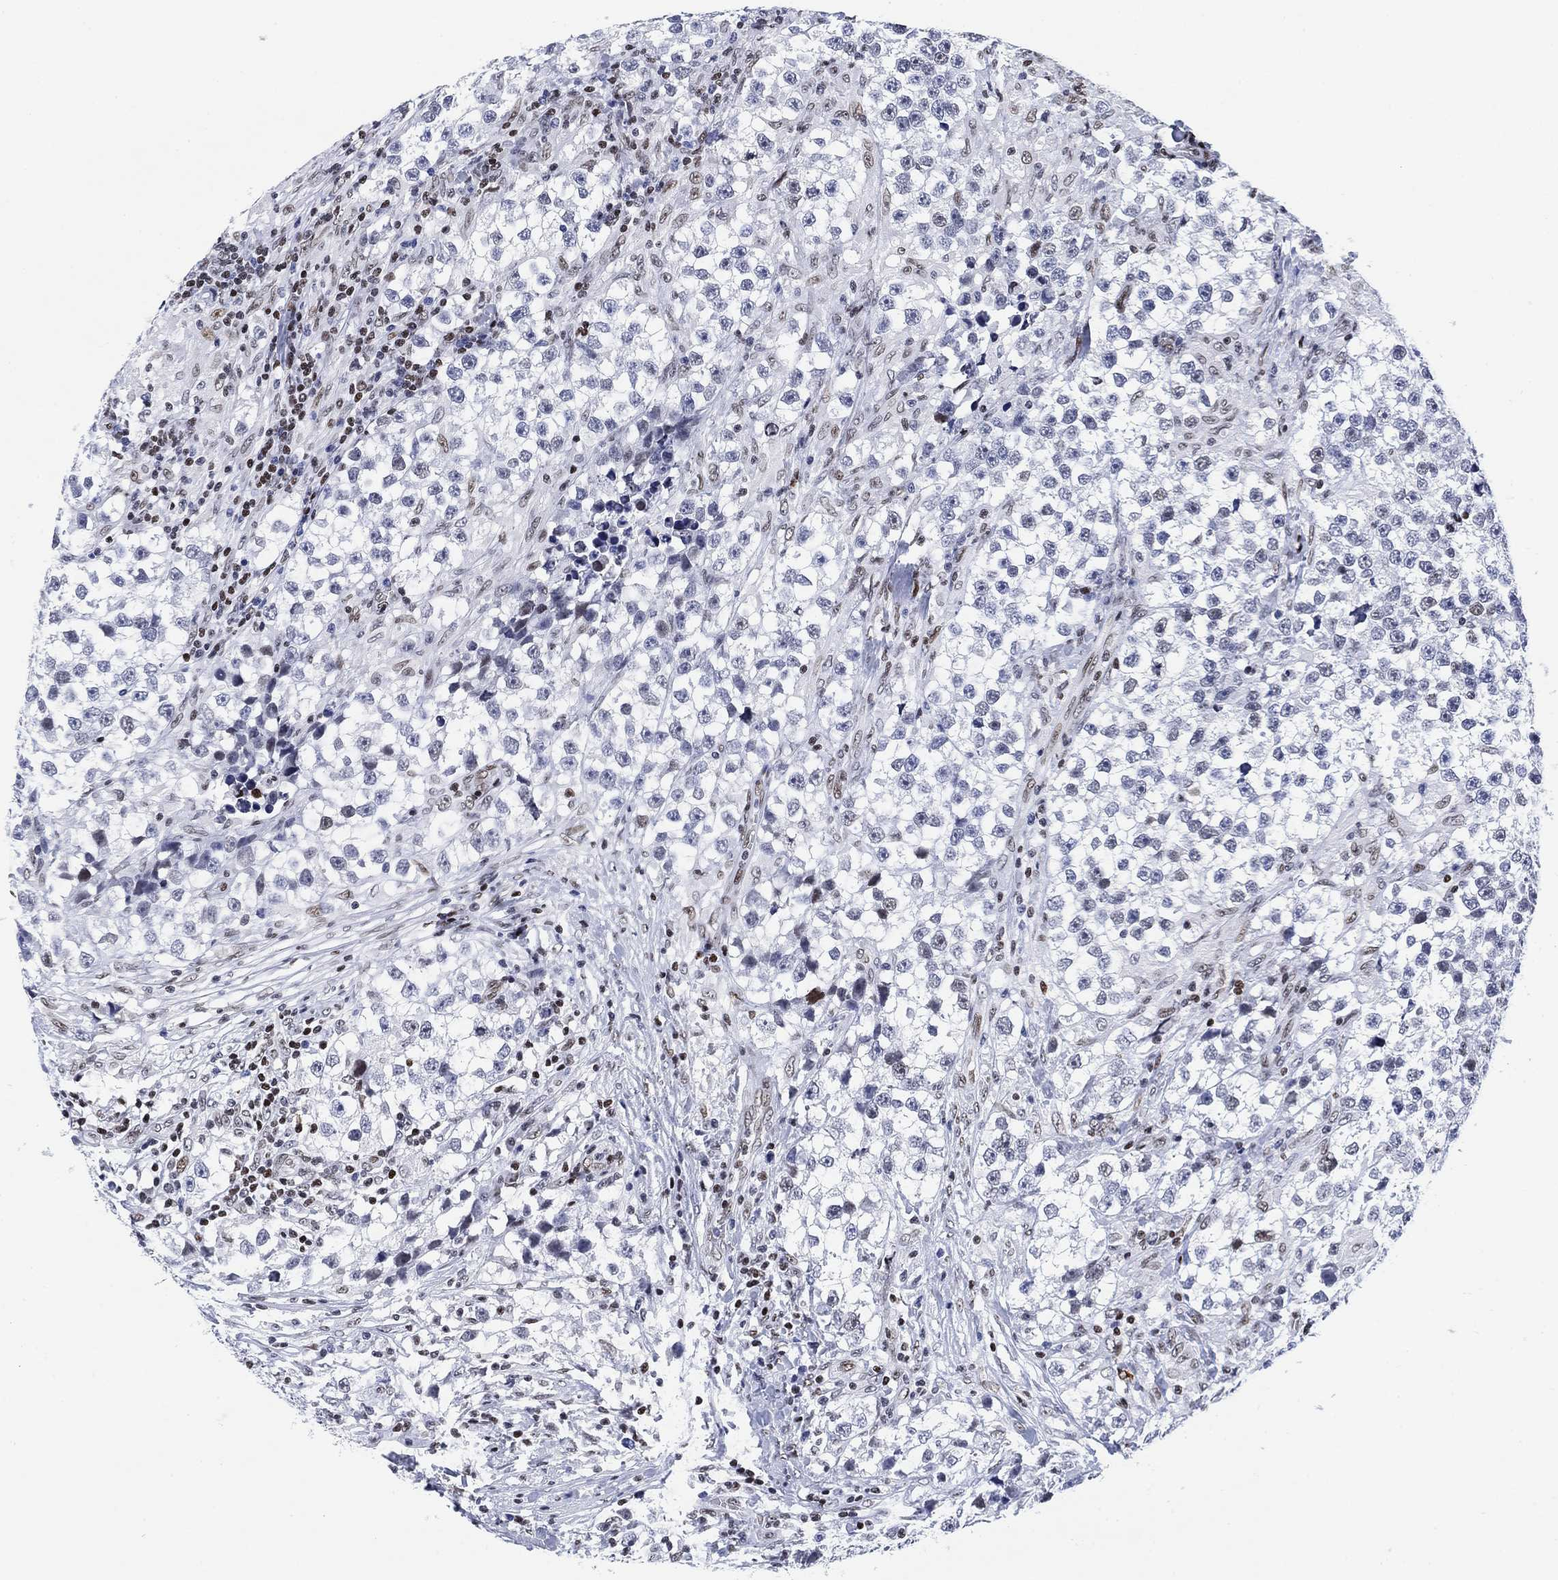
{"staining": {"intensity": "negative", "quantity": "none", "location": "none"}, "tissue": "testis cancer", "cell_type": "Tumor cells", "image_type": "cancer", "snomed": [{"axis": "morphology", "description": "Seminoma, NOS"}, {"axis": "topography", "description": "Testis"}], "caption": "Photomicrograph shows no significant protein expression in tumor cells of seminoma (testis).", "gene": "H1-10", "patient": {"sex": "male", "age": 46}}